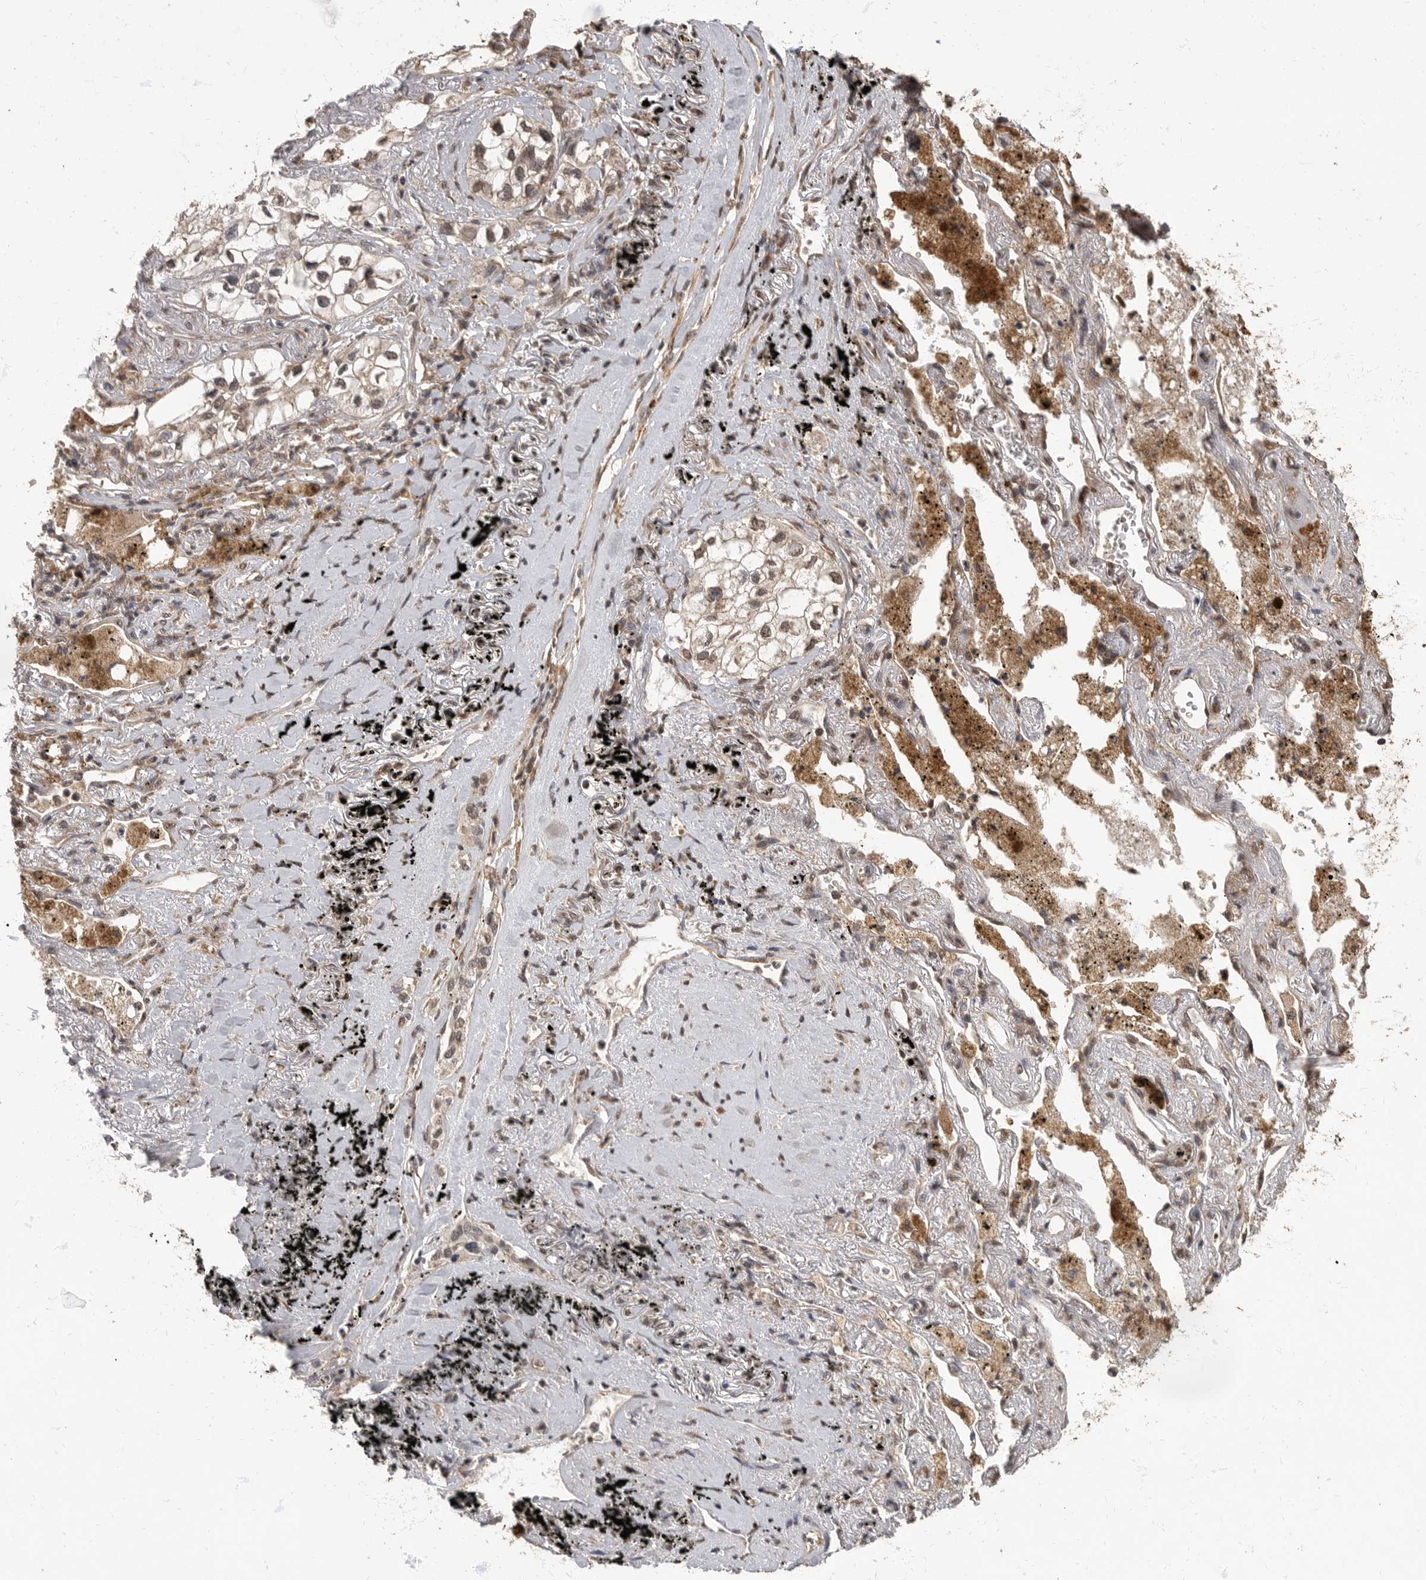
{"staining": {"intensity": "weak", "quantity": "25%-75%", "location": "cytoplasmic/membranous,nuclear"}, "tissue": "lung cancer", "cell_type": "Tumor cells", "image_type": "cancer", "snomed": [{"axis": "morphology", "description": "Adenocarcinoma, NOS"}, {"axis": "topography", "description": "Lung"}], "caption": "This is a photomicrograph of immunohistochemistry (IHC) staining of lung adenocarcinoma, which shows weak positivity in the cytoplasmic/membranous and nuclear of tumor cells.", "gene": "MAFG", "patient": {"sex": "male", "age": 63}}